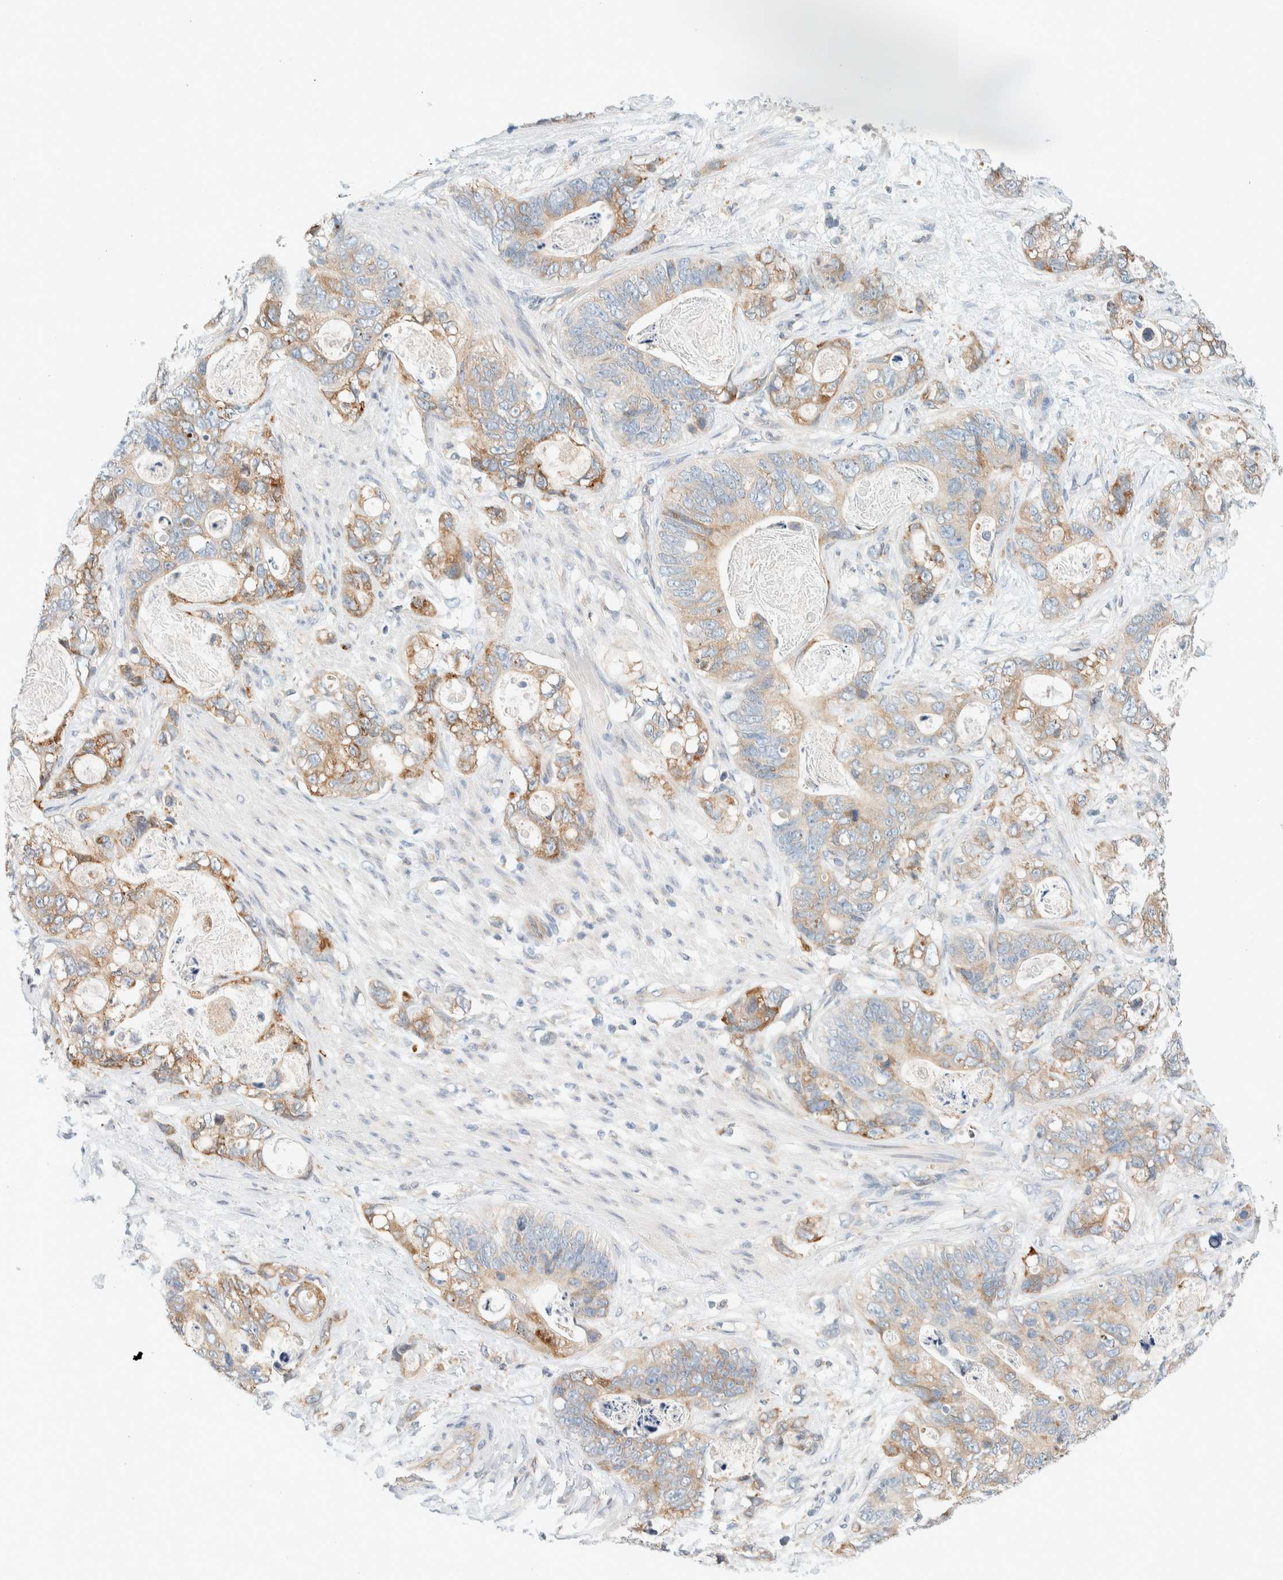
{"staining": {"intensity": "moderate", "quantity": ">75%", "location": "cytoplasmic/membranous"}, "tissue": "stomach cancer", "cell_type": "Tumor cells", "image_type": "cancer", "snomed": [{"axis": "morphology", "description": "Normal tissue, NOS"}, {"axis": "morphology", "description": "Adenocarcinoma, NOS"}, {"axis": "topography", "description": "Stomach"}], "caption": "A medium amount of moderate cytoplasmic/membranous staining is seen in approximately >75% of tumor cells in stomach cancer (adenocarcinoma) tissue.", "gene": "SUMF2", "patient": {"sex": "female", "age": 89}}